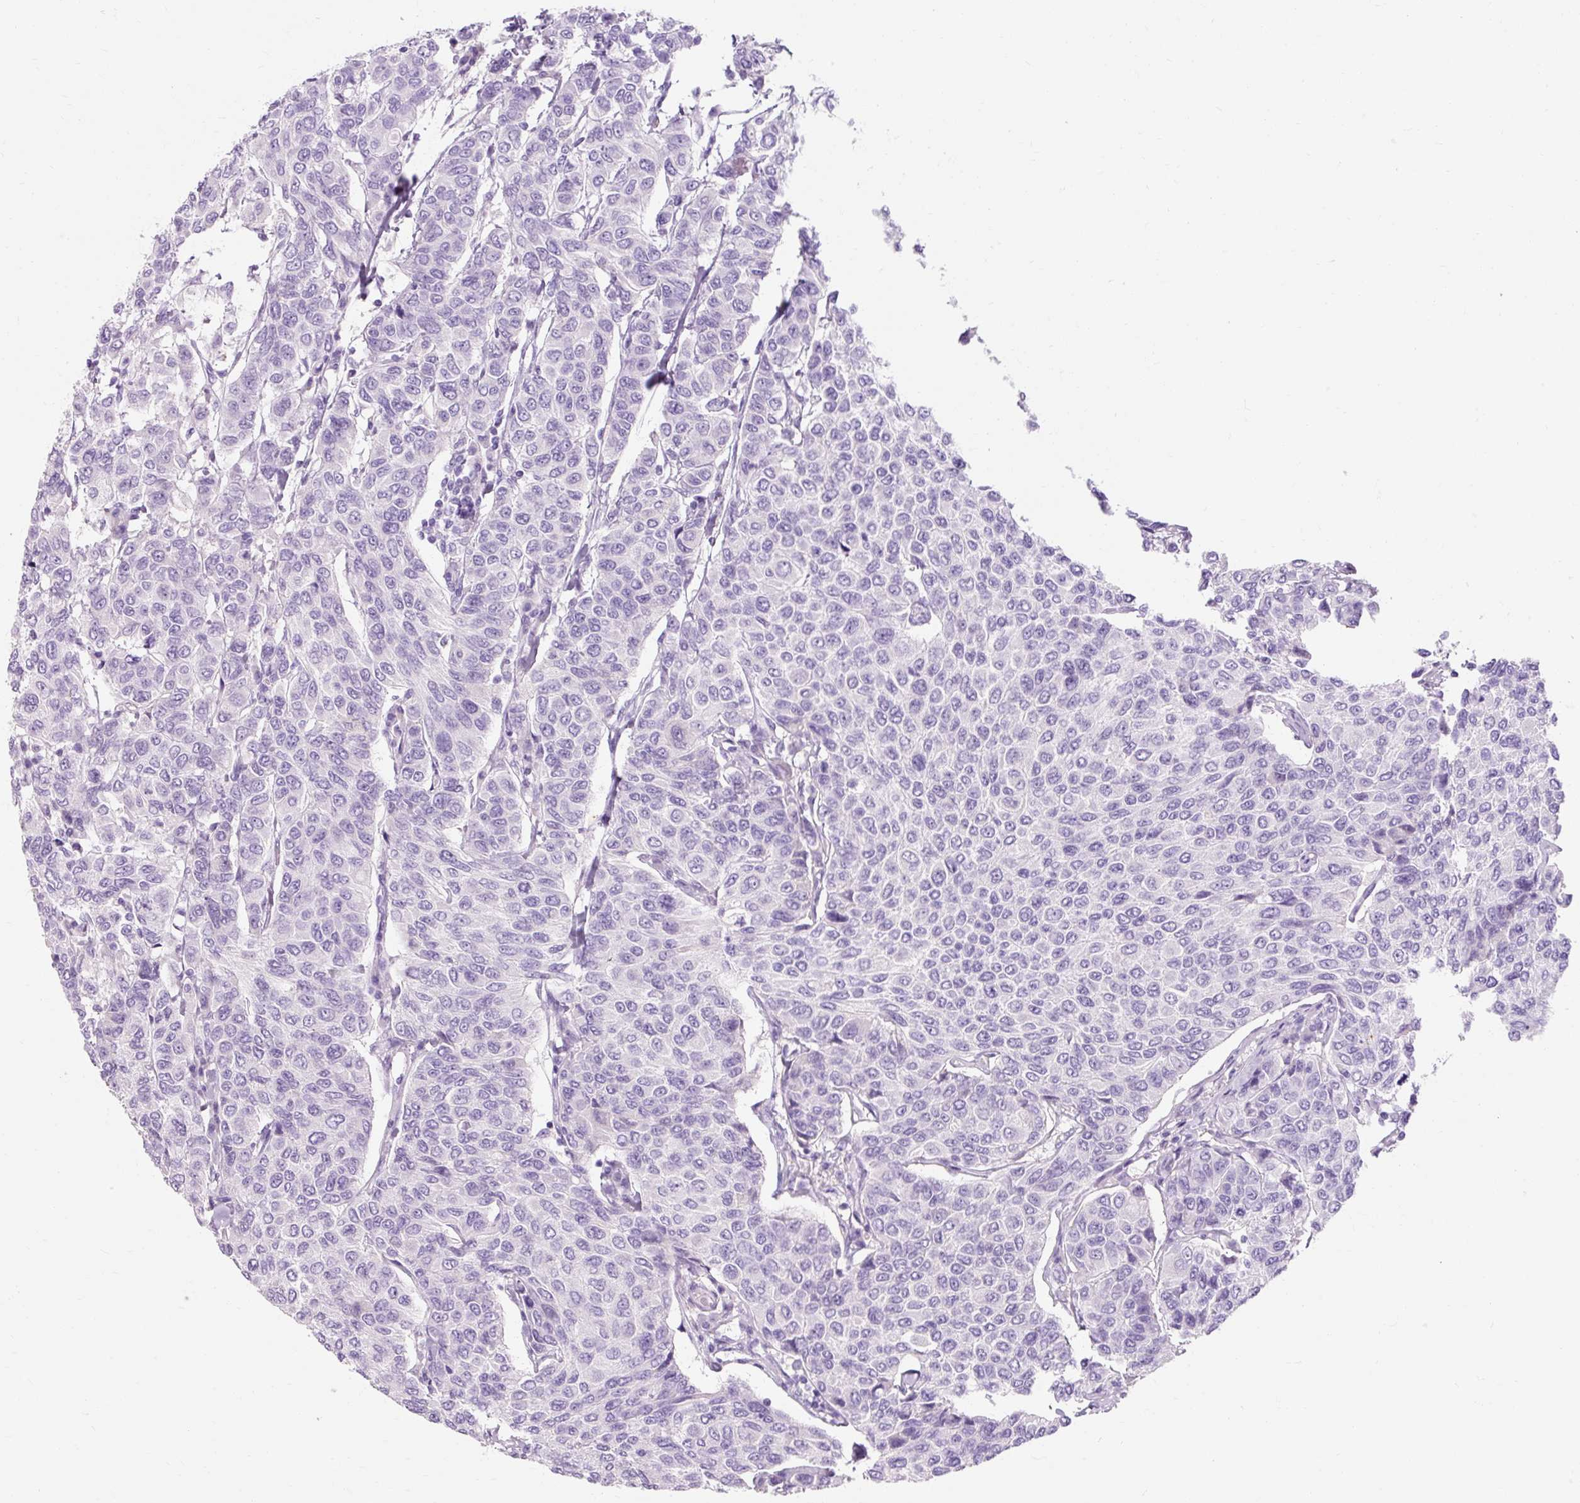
{"staining": {"intensity": "negative", "quantity": "none", "location": "none"}, "tissue": "breast cancer", "cell_type": "Tumor cells", "image_type": "cancer", "snomed": [{"axis": "morphology", "description": "Duct carcinoma"}, {"axis": "topography", "description": "Breast"}], "caption": "DAB immunohistochemical staining of breast cancer displays no significant expression in tumor cells.", "gene": "TMEM213", "patient": {"sex": "female", "age": 55}}